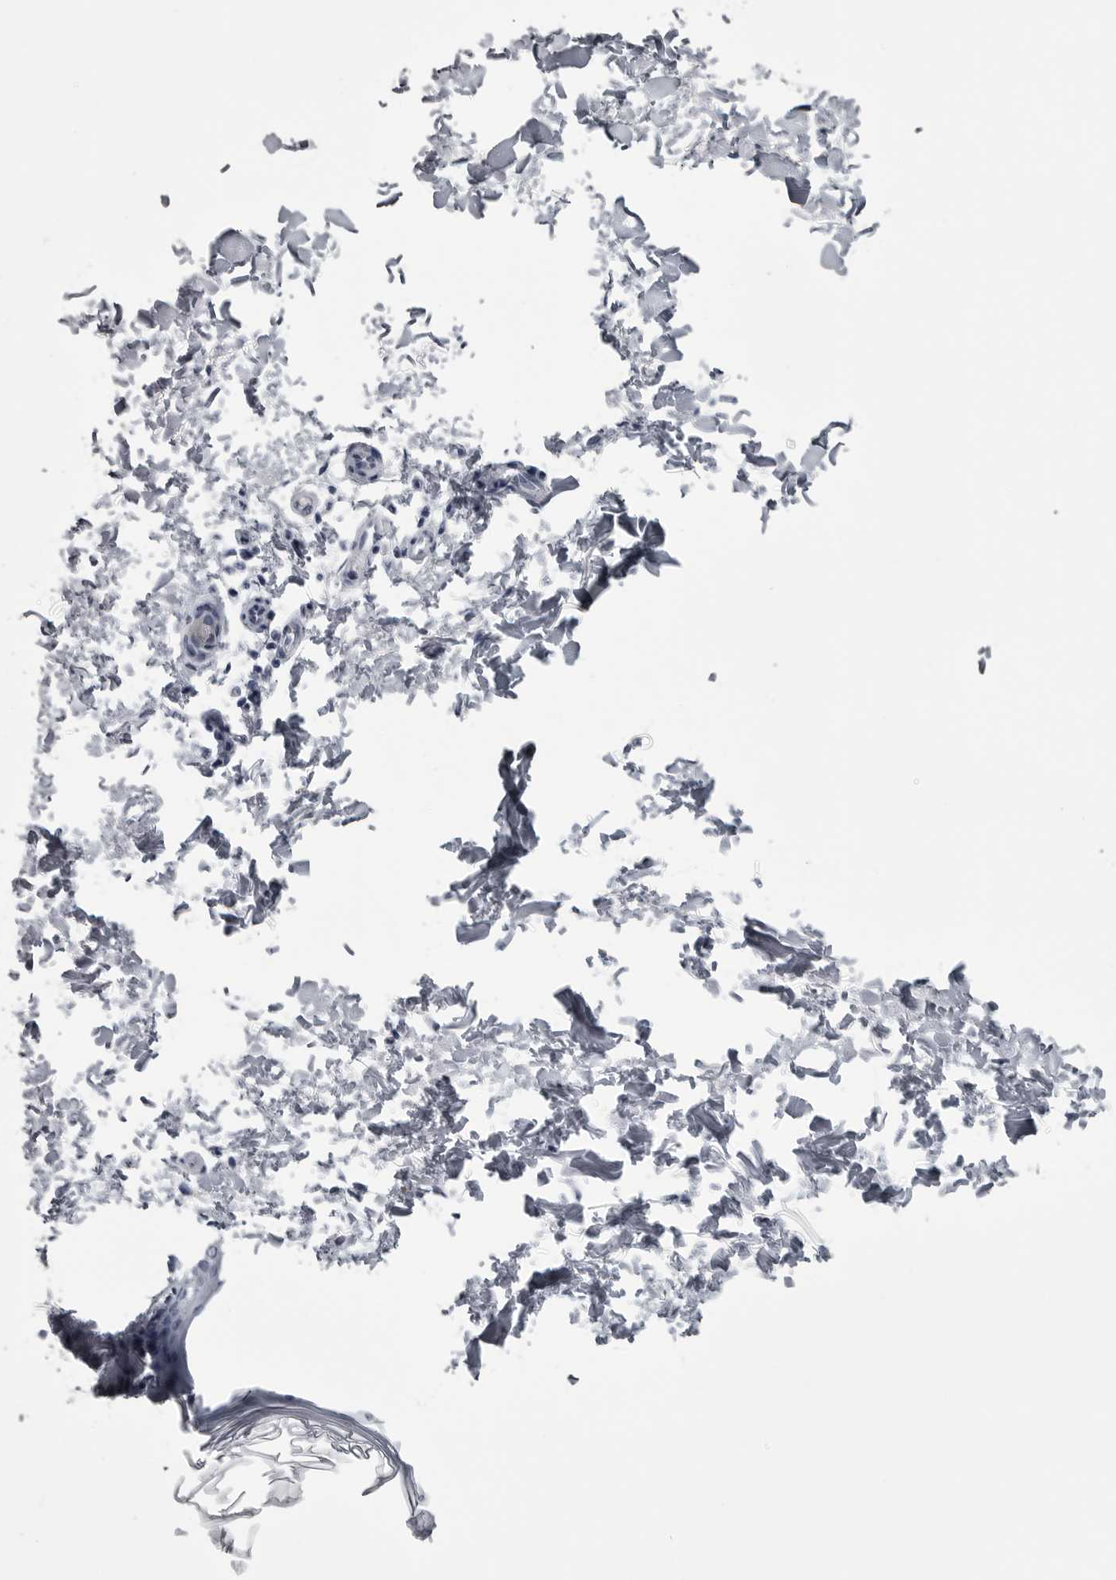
{"staining": {"intensity": "negative", "quantity": "none", "location": "none"}, "tissue": "skin", "cell_type": "Fibroblasts", "image_type": "normal", "snomed": [{"axis": "morphology", "description": "Normal tissue, NOS"}, {"axis": "topography", "description": "Skin"}], "caption": "Protein analysis of benign skin shows no significant staining in fibroblasts.", "gene": "MYOC", "patient": {"sex": "female", "age": 27}}